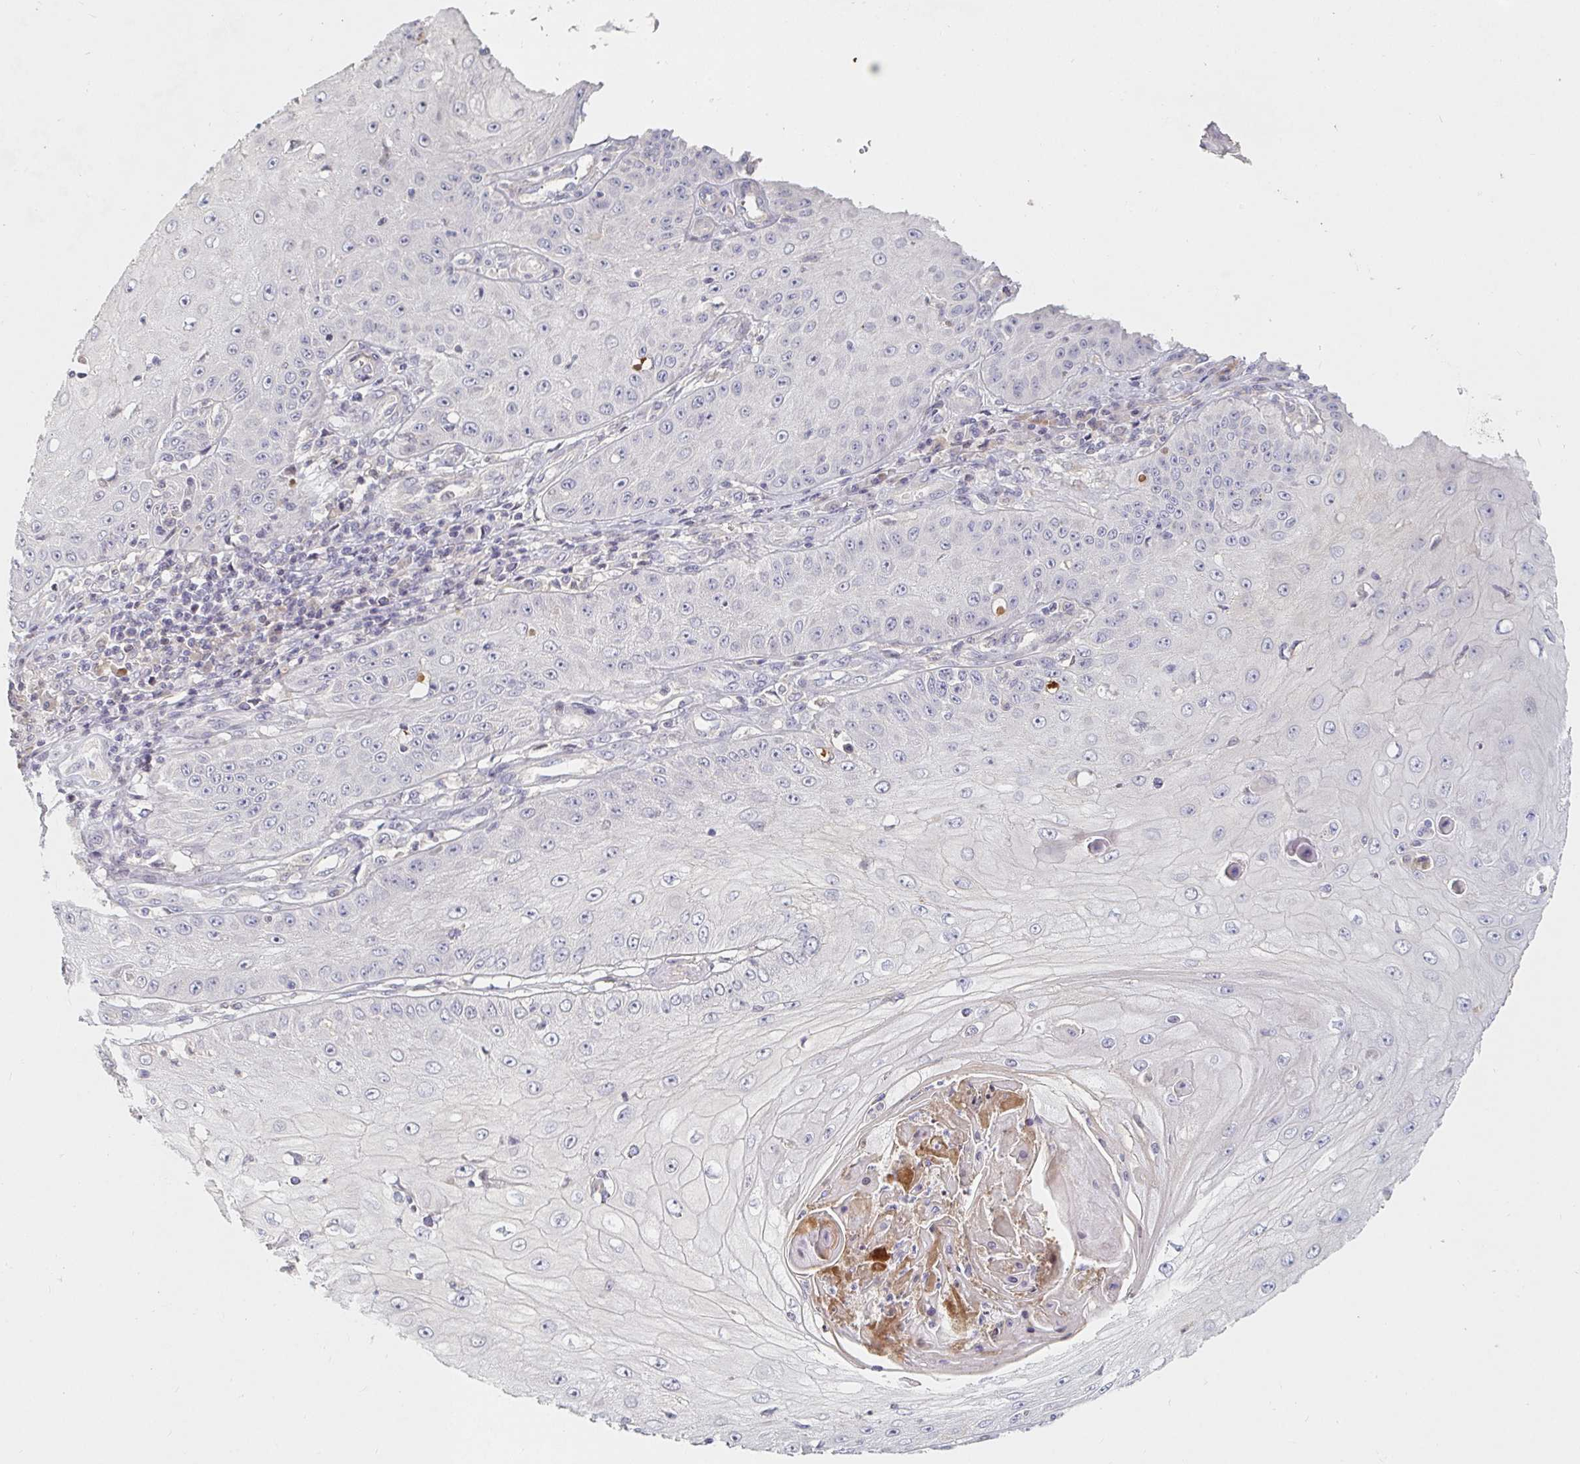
{"staining": {"intensity": "negative", "quantity": "none", "location": "none"}, "tissue": "skin cancer", "cell_type": "Tumor cells", "image_type": "cancer", "snomed": [{"axis": "morphology", "description": "Squamous cell carcinoma, NOS"}, {"axis": "topography", "description": "Skin"}], "caption": "Histopathology image shows no significant protein positivity in tumor cells of skin cancer (squamous cell carcinoma).", "gene": "NME9", "patient": {"sex": "male", "age": 70}}